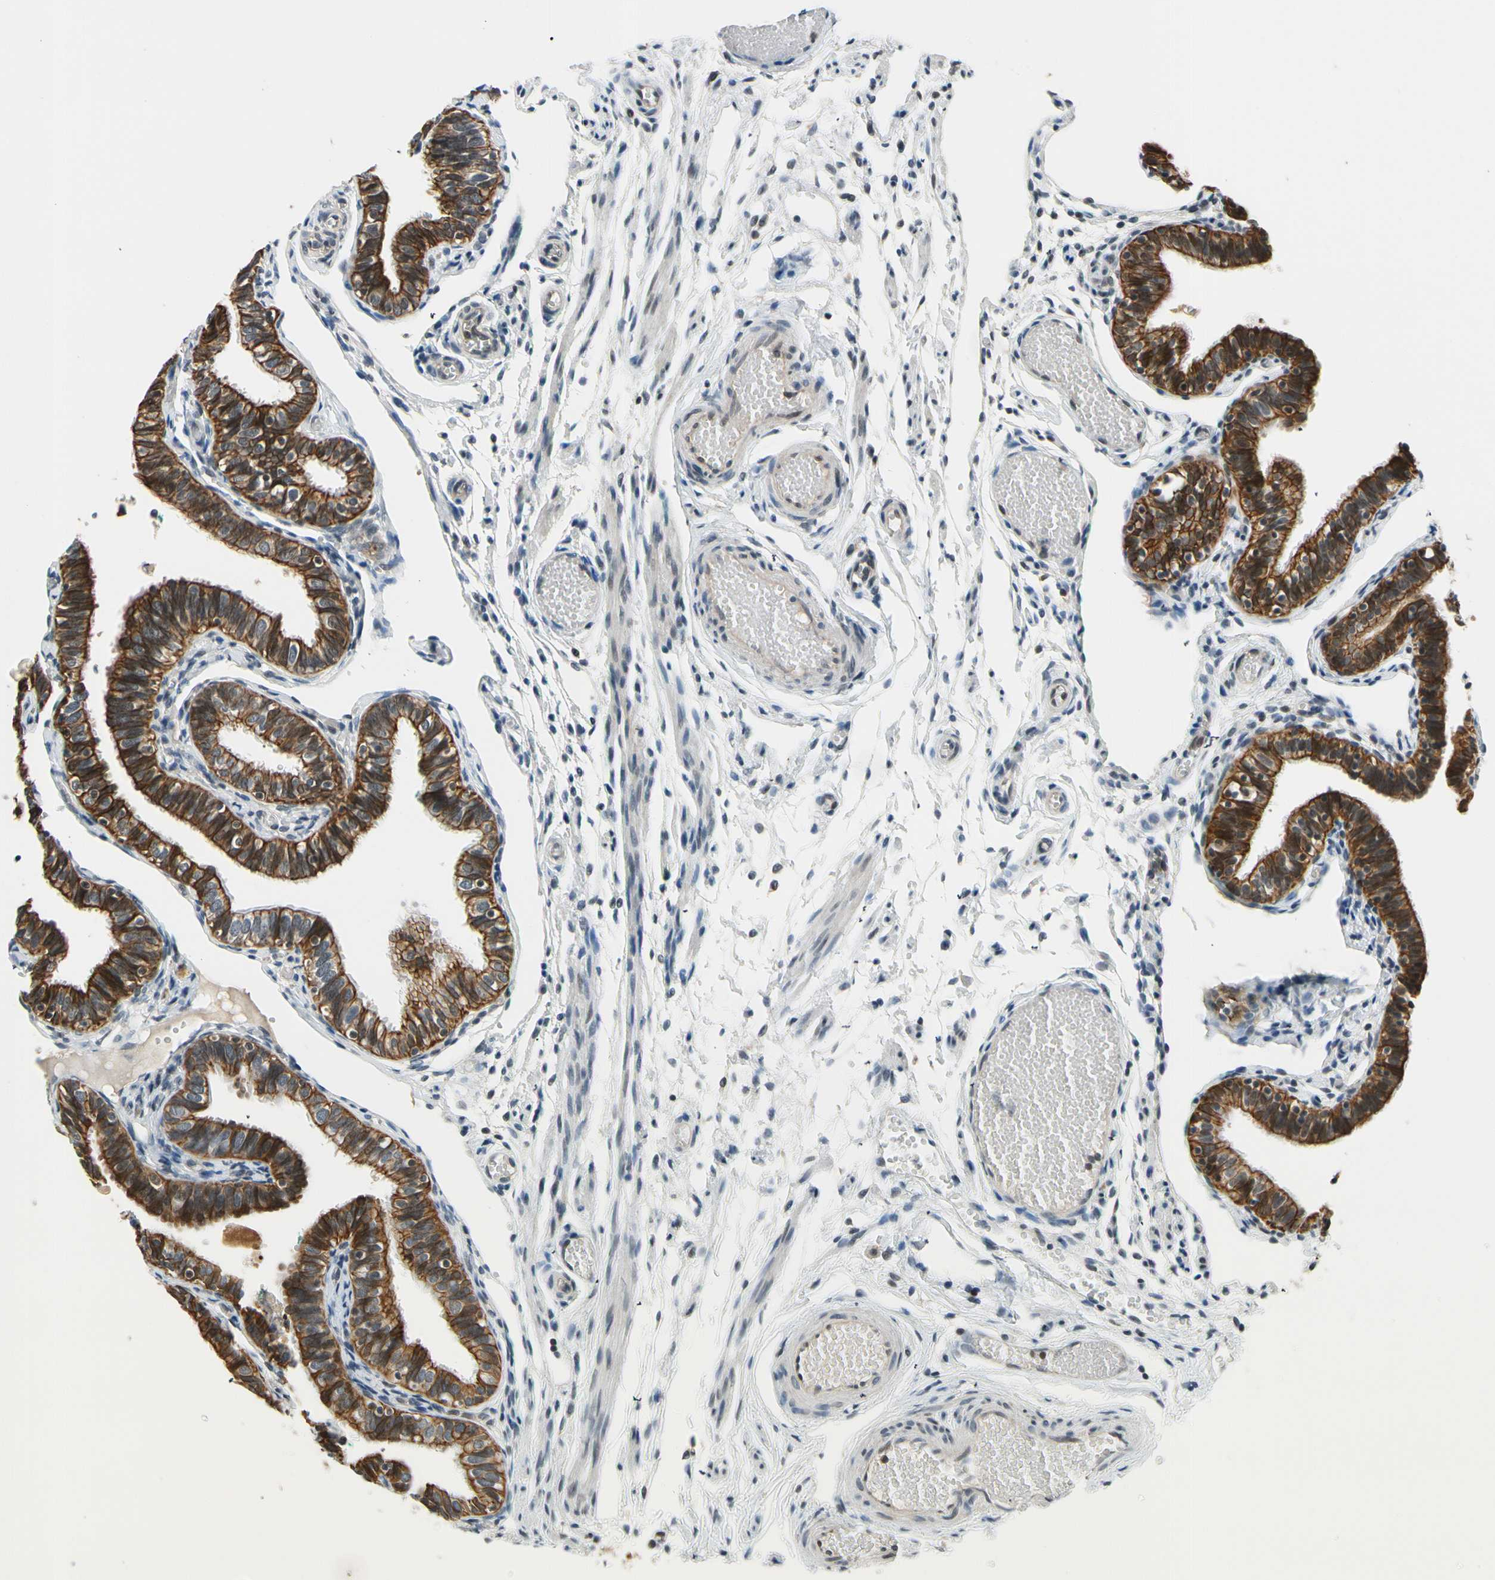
{"staining": {"intensity": "strong", "quantity": ">75%", "location": "cytoplasmic/membranous"}, "tissue": "fallopian tube", "cell_type": "Glandular cells", "image_type": "normal", "snomed": [{"axis": "morphology", "description": "Normal tissue, NOS"}, {"axis": "topography", "description": "Fallopian tube"}], "caption": "High-power microscopy captured an IHC image of normal fallopian tube, revealing strong cytoplasmic/membranous positivity in about >75% of glandular cells.", "gene": "TAF12", "patient": {"sex": "female", "age": 46}}